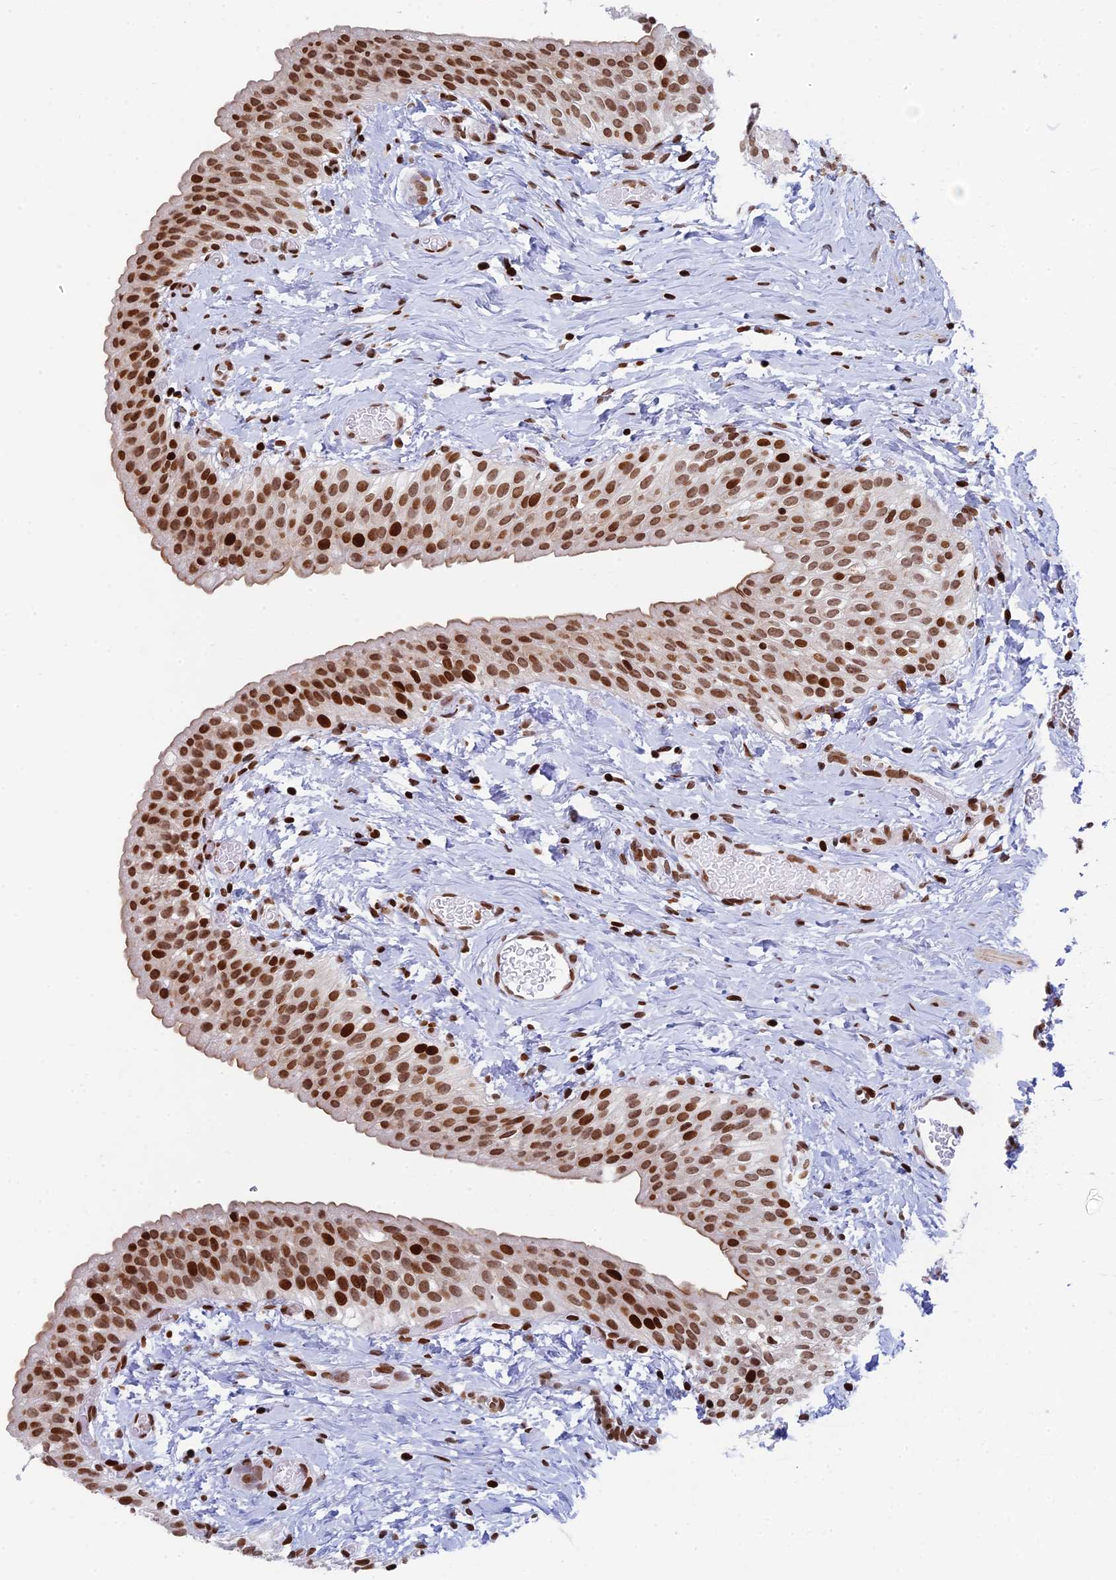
{"staining": {"intensity": "strong", "quantity": ">75%", "location": "nuclear"}, "tissue": "urinary bladder", "cell_type": "Urothelial cells", "image_type": "normal", "snomed": [{"axis": "morphology", "description": "Normal tissue, NOS"}, {"axis": "topography", "description": "Urinary bladder"}], "caption": "IHC micrograph of benign urinary bladder stained for a protein (brown), which exhibits high levels of strong nuclear positivity in about >75% of urothelial cells.", "gene": "RPAP1", "patient": {"sex": "male", "age": 1}}